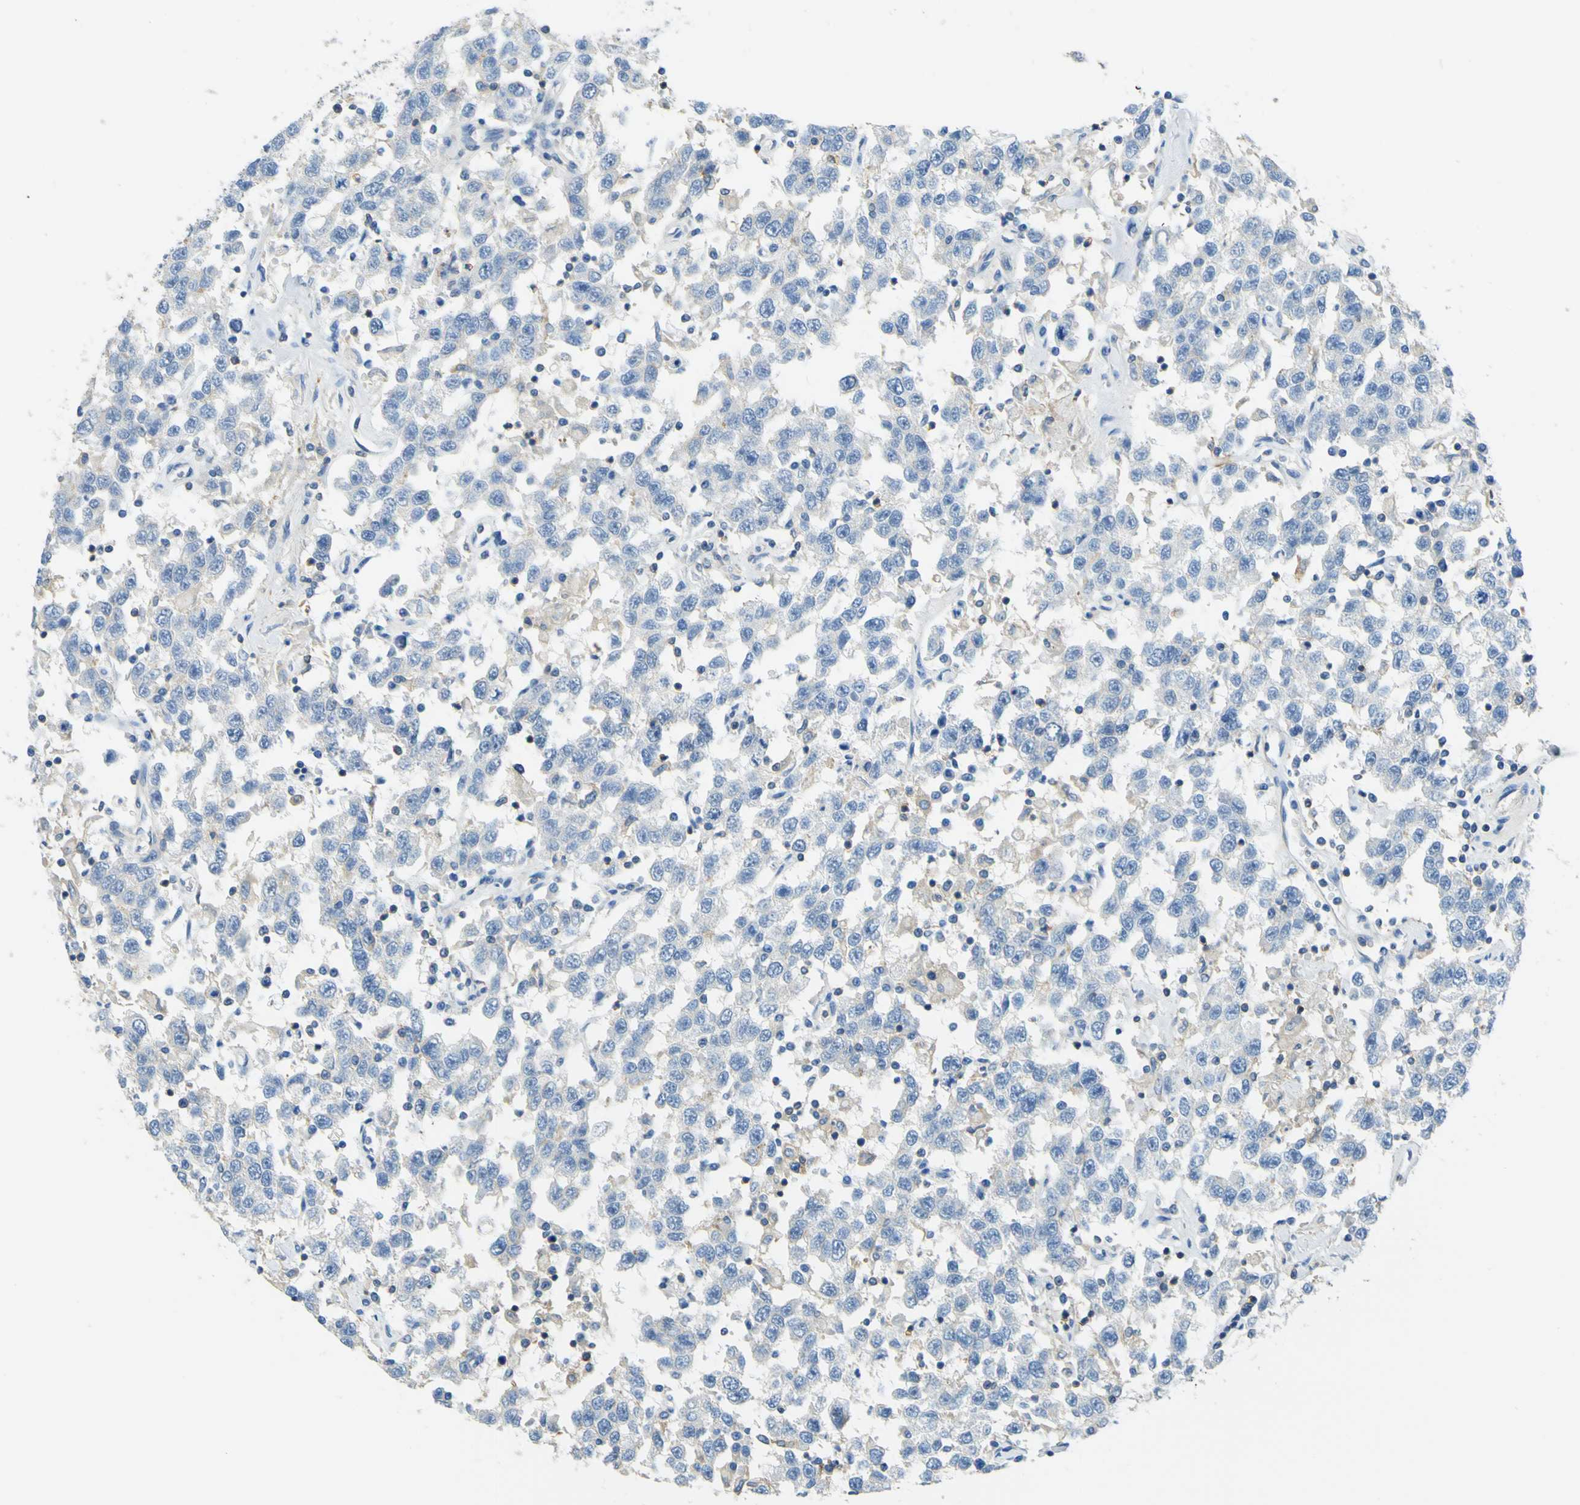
{"staining": {"intensity": "weak", "quantity": "<25%", "location": "cytoplasmic/membranous"}, "tissue": "testis cancer", "cell_type": "Tumor cells", "image_type": "cancer", "snomed": [{"axis": "morphology", "description": "Seminoma, NOS"}, {"axis": "topography", "description": "Testis"}], "caption": "Protein analysis of testis cancer (seminoma) displays no significant positivity in tumor cells.", "gene": "OGN", "patient": {"sex": "male", "age": 41}}